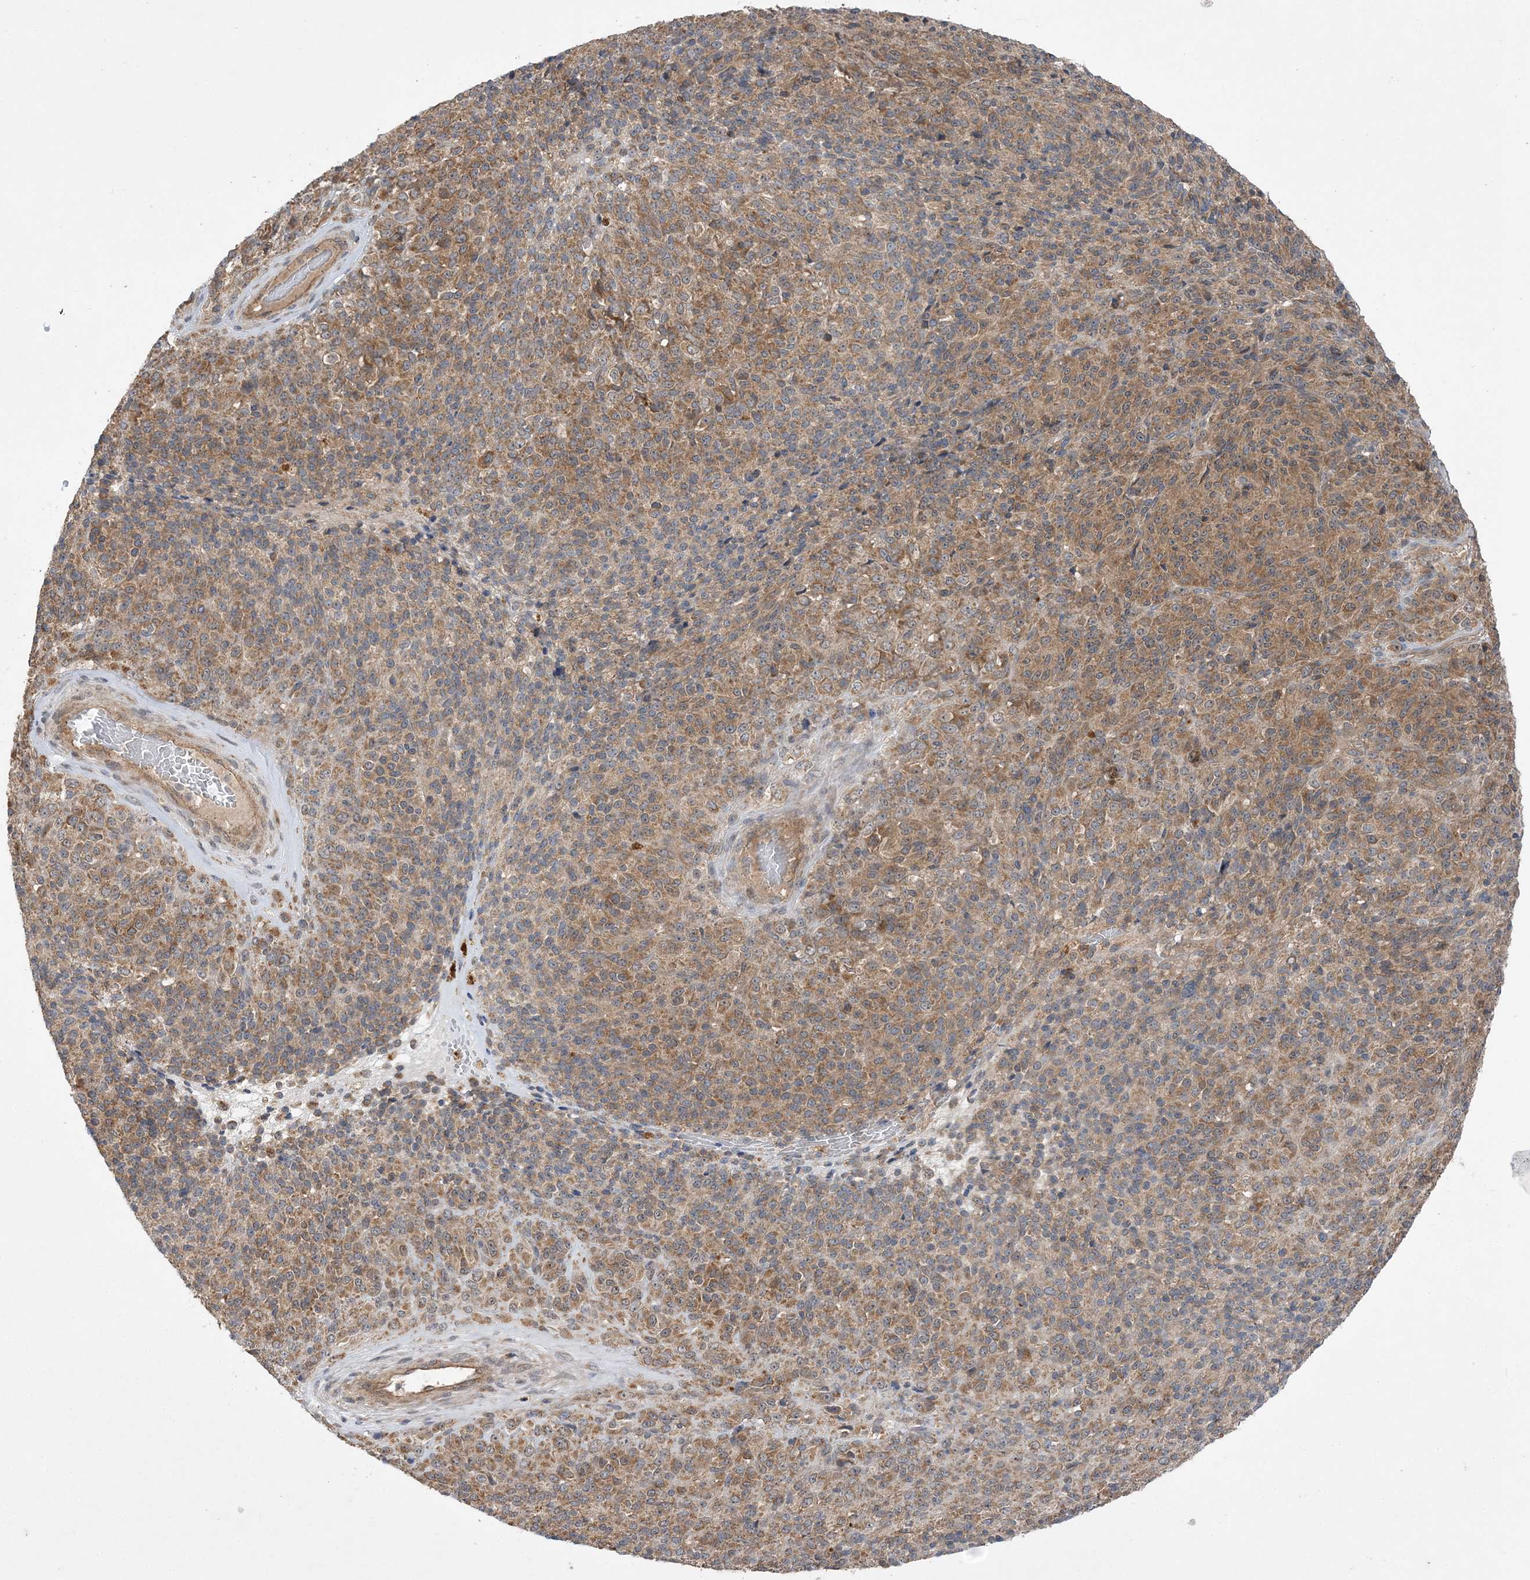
{"staining": {"intensity": "moderate", "quantity": ">75%", "location": "cytoplasmic/membranous"}, "tissue": "melanoma", "cell_type": "Tumor cells", "image_type": "cancer", "snomed": [{"axis": "morphology", "description": "Malignant melanoma, Metastatic site"}, {"axis": "topography", "description": "Brain"}], "caption": "High-magnification brightfield microscopy of malignant melanoma (metastatic site) stained with DAB (3,3'-diaminobenzidine) (brown) and counterstained with hematoxylin (blue). tumor cells exhibit moderate cytoplasmic/membranous expression is seen in approximately>75% of cells.", "gene": "MMADHC", "patient": {"sex": "female", "age": 56}}